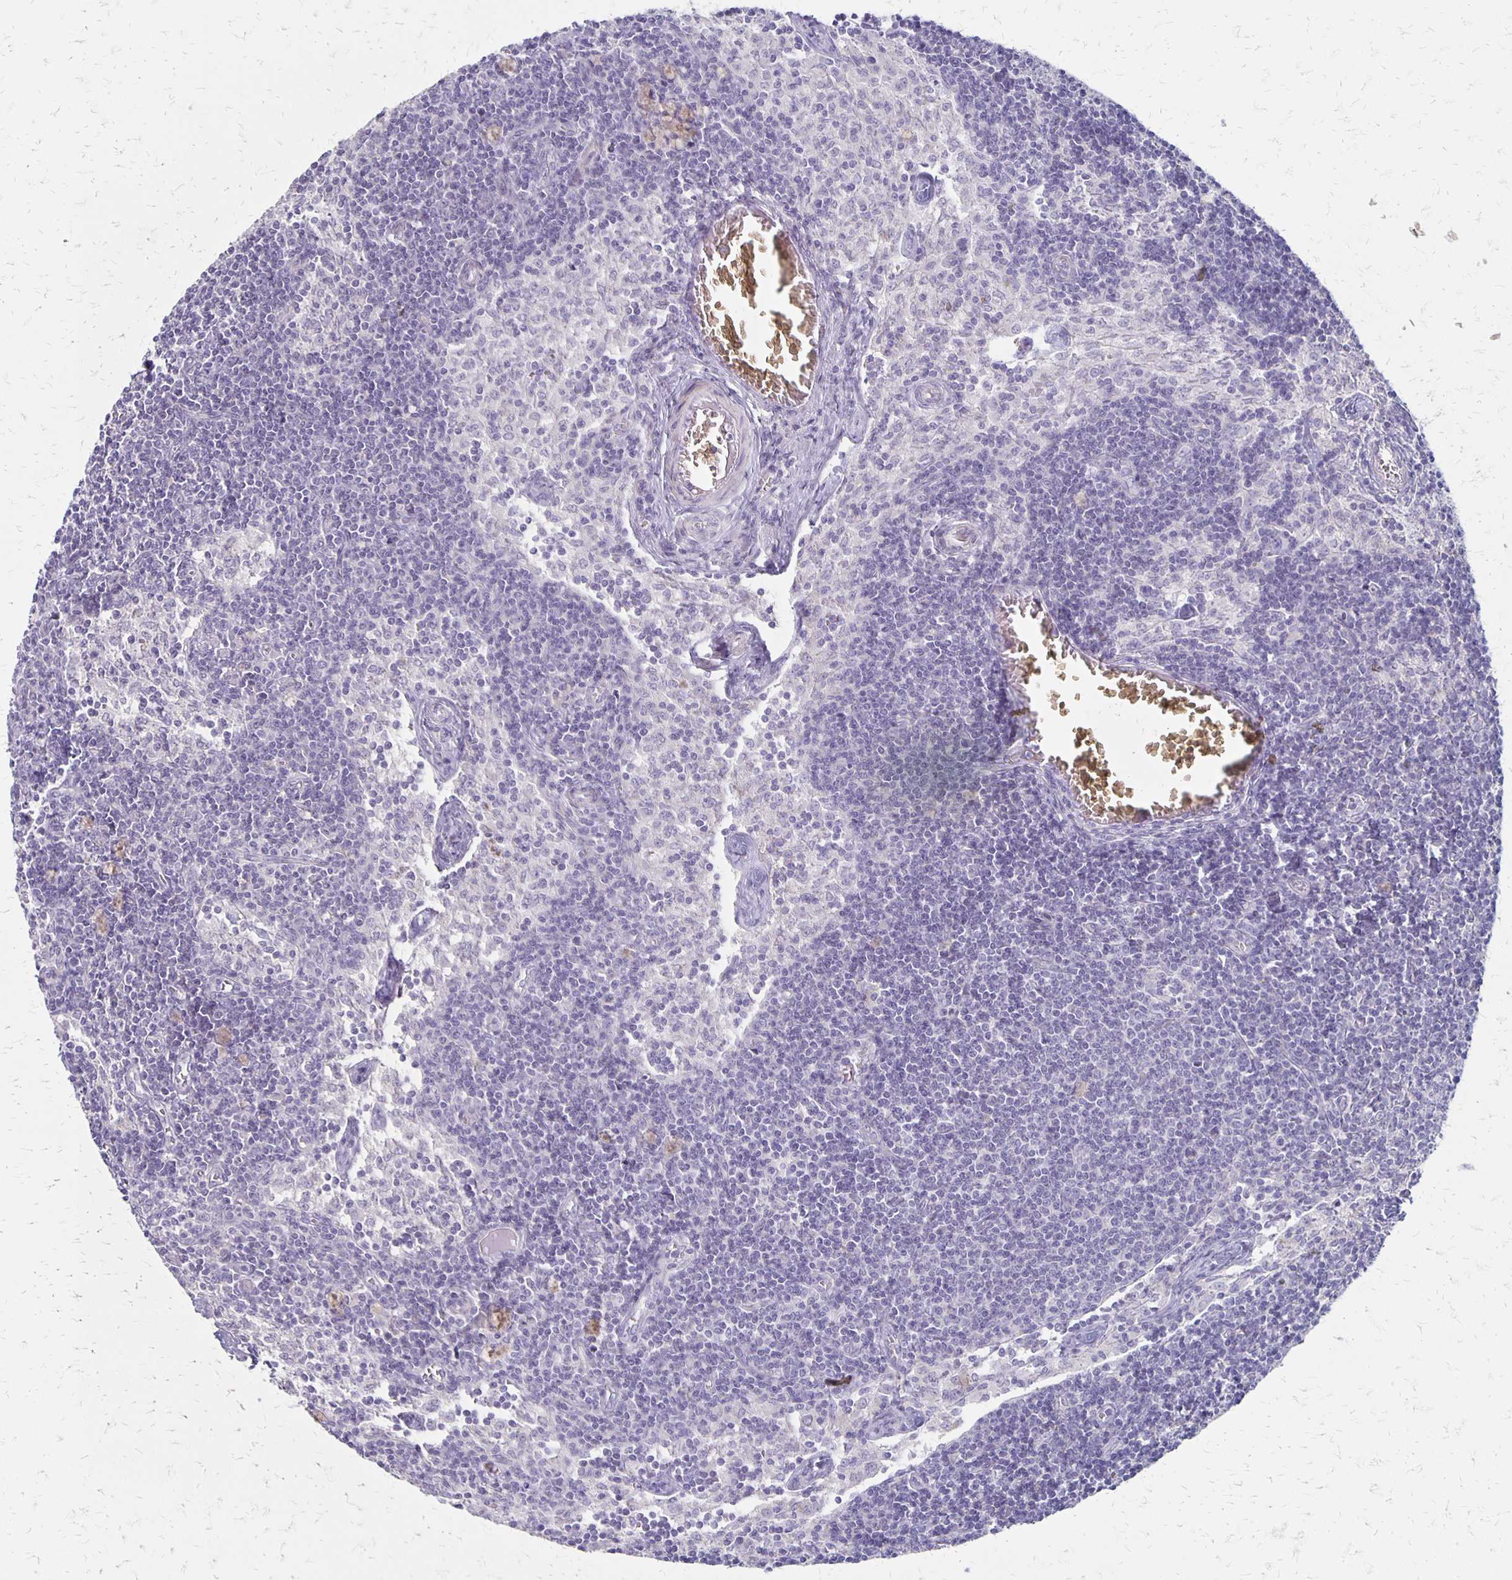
{"staining": {"intensity": "negative", "quantity": "none", "location": "none"}, "tissue": "lymph node", "cell_type": "Germinal center cells", "image_type": "normal", "snomed": [{"axis": "morphology", "description": "Normal tissue, NOS"}, {"axis": "topography", "description": "Lymph node"}], "caption": "Histopathology image shows no significant protein expression in germinal center cells of benign lymph node.", "gene": "HOMER1", "patient": {"sex": "female", "age": 31}}